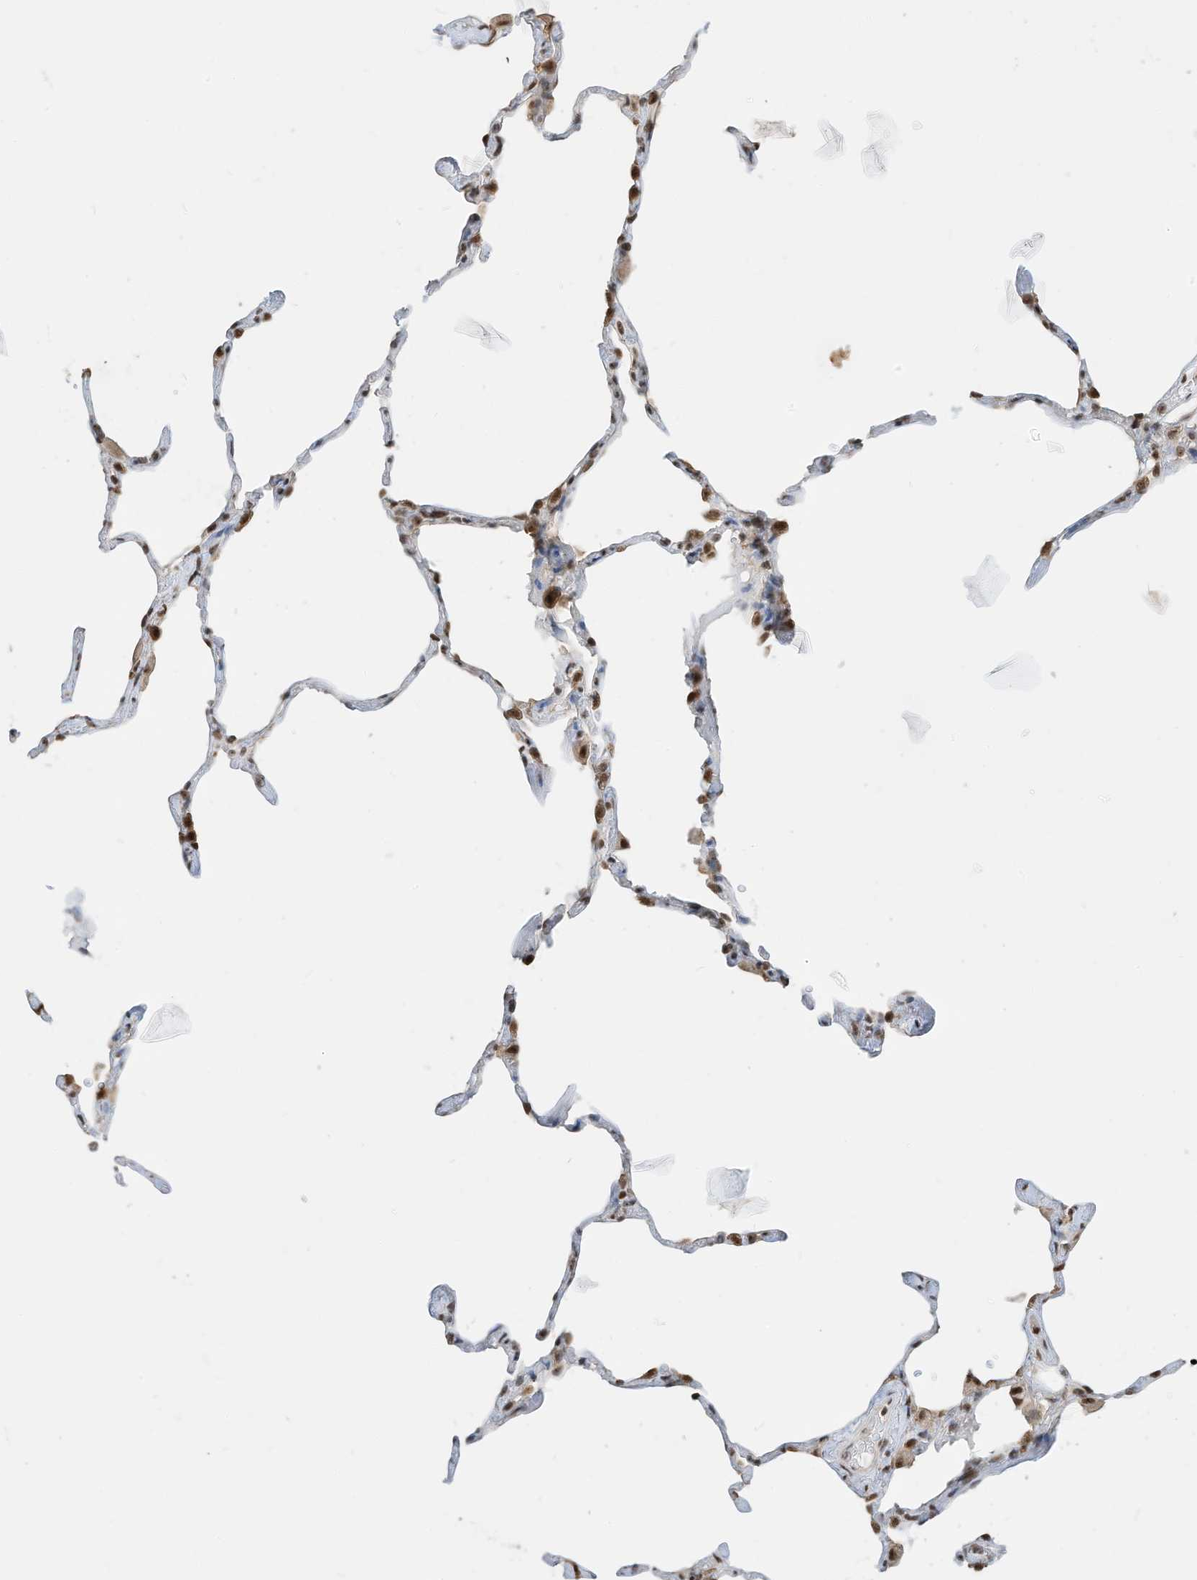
{"staining": {"intensity": "moderate", "quantity": "25%-75%", "location": "nuclear"}, "tissue": "lung", "cell_type": "Alveolar cells", "image_type": "normal", "snomed": [{"axis": "morphology", "description": "Normal tissue, NOS"}, {"axis": "topography", "description": "Lung"}], "caption": "IHC (DAB (3,3'-diaminobenzidine)) staining of normal lung shows moderate nuclear protein expression in approximately 25%-75% of alveolar cells.", "gene": "ZNF195", "patient": {"sex": "male", "age": 65}}